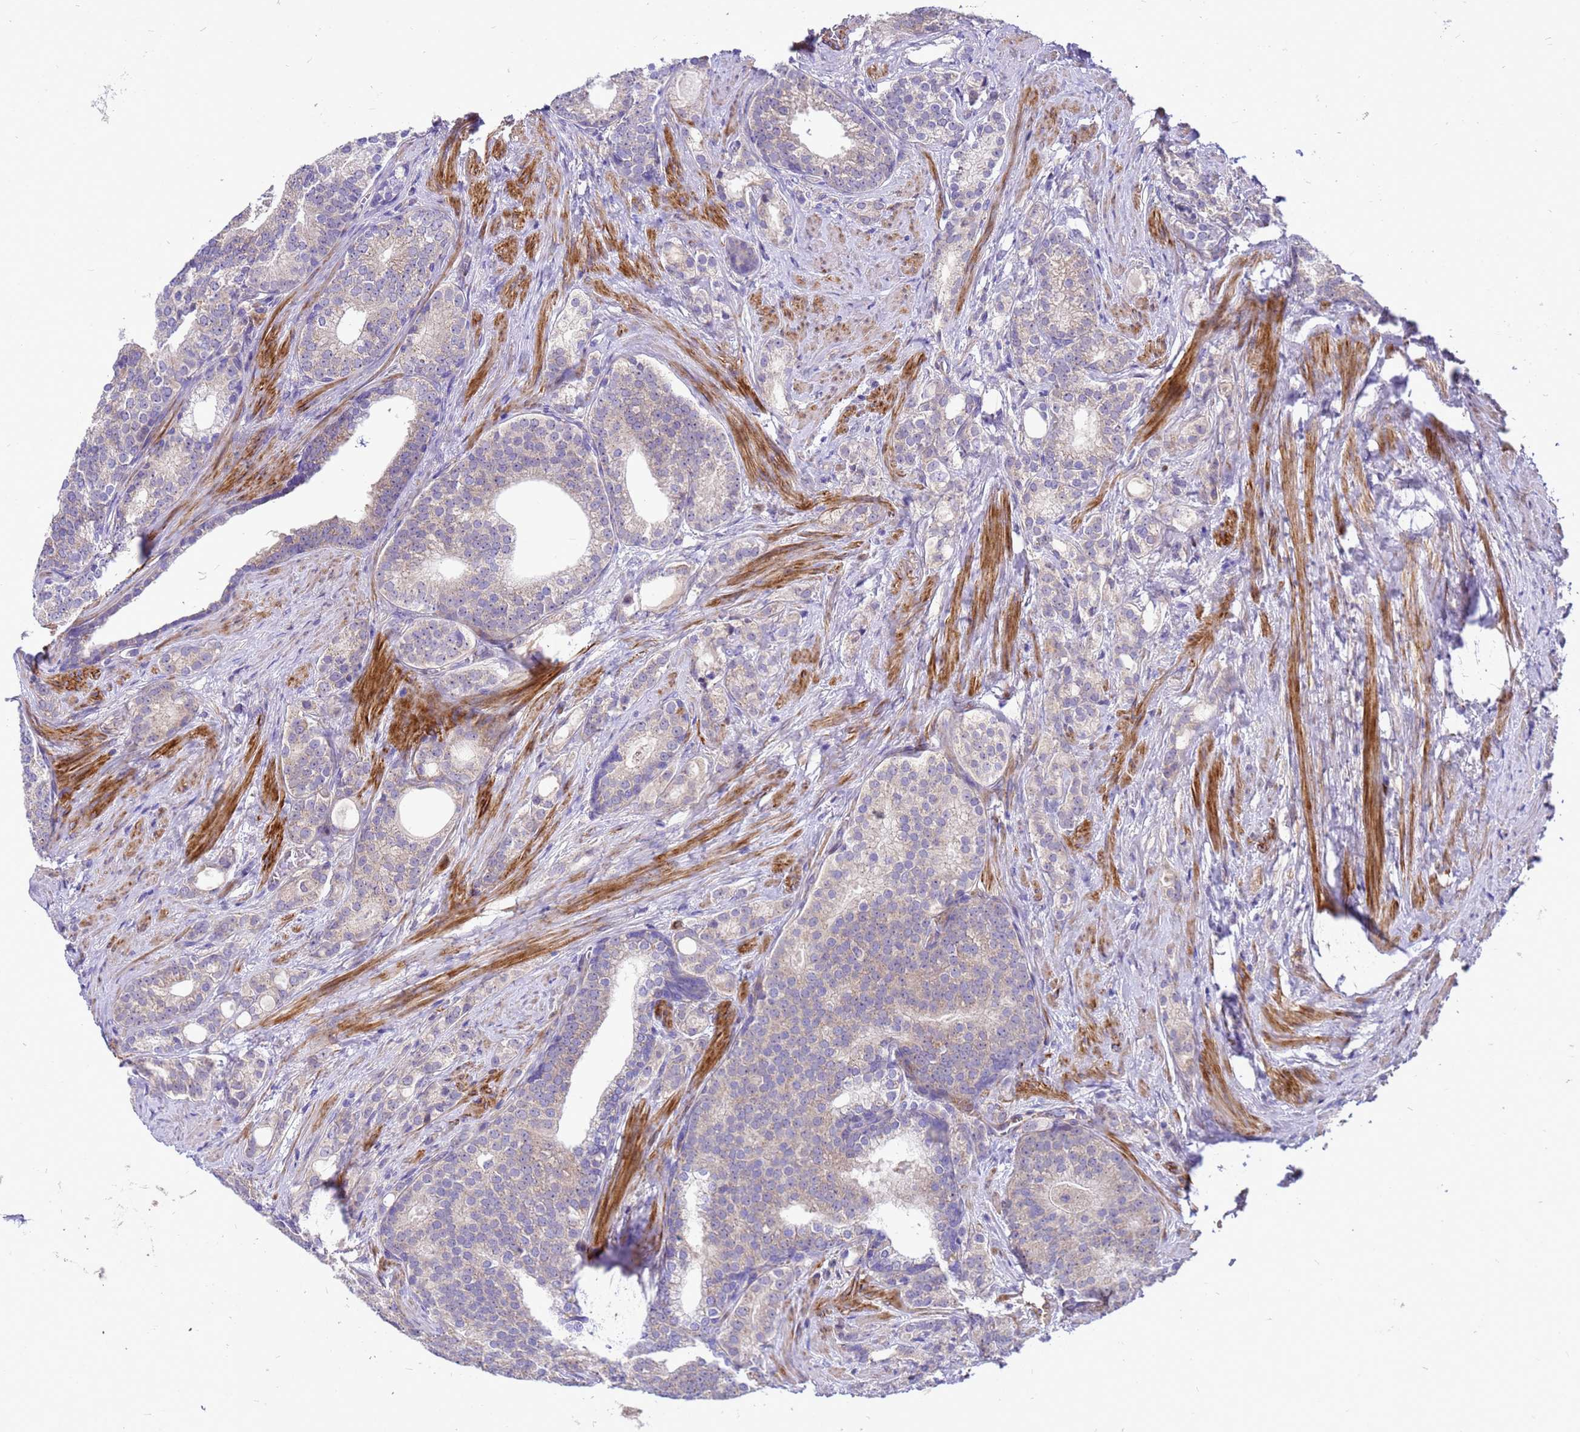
{"staining": {"intensity": "negative", "quantity": "none", "location": "none"}, "tissue": "prostate cancer", "cell_type": "Tumor cells", "image_type": "cancer", "snomed": [{"axis": "morphology", "description": "Adenocarcinoma, Low grade"}, {"axis": "topography", "description": "Prostate"}], "caption": "Immunohistochemical staining of prostate cancer (low-grade adenocarcinoma) demonstrates no significant staining in tumor cells.", "gene": "POP7", "patient": {"sex": "male", "age": 71}}